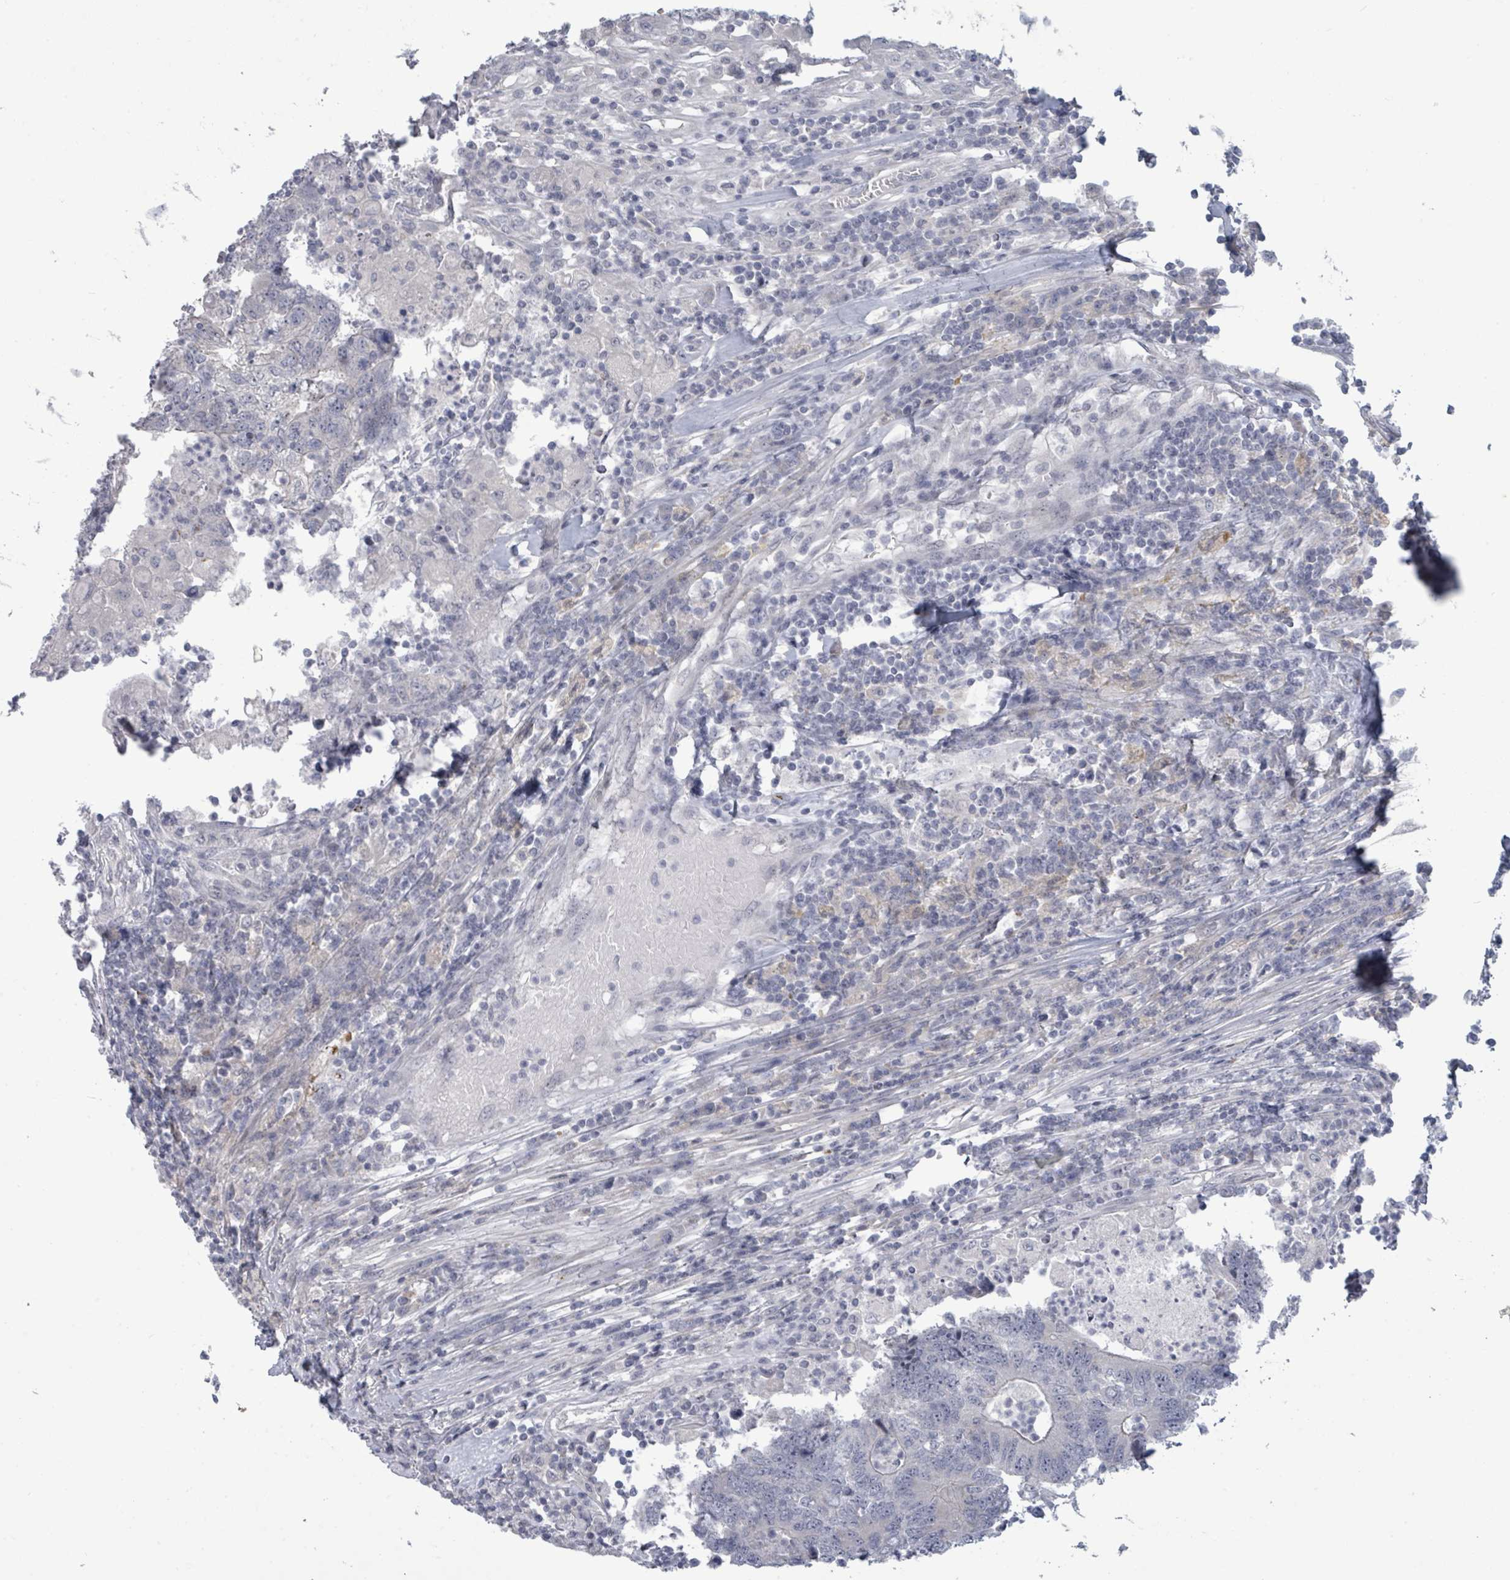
{"staining": {"intensity": "negative", "quantity": "none", "location": "none"}, "tissue": "colorectal cancer", "cell_type": "Tumor cells", "image_type": "cancer", "snomed": [{"axis": "morphology", "description": "Adenocarcinoma, NOS"}, {"axis": "topography", "description": "Colon"}], "caption": "Immunohistochemistry of human adenocarcinoma (colorectal) displays no staining in tumor cells.", "gene": "ASB12", "patient": {"sex": "female", "age": 48}}